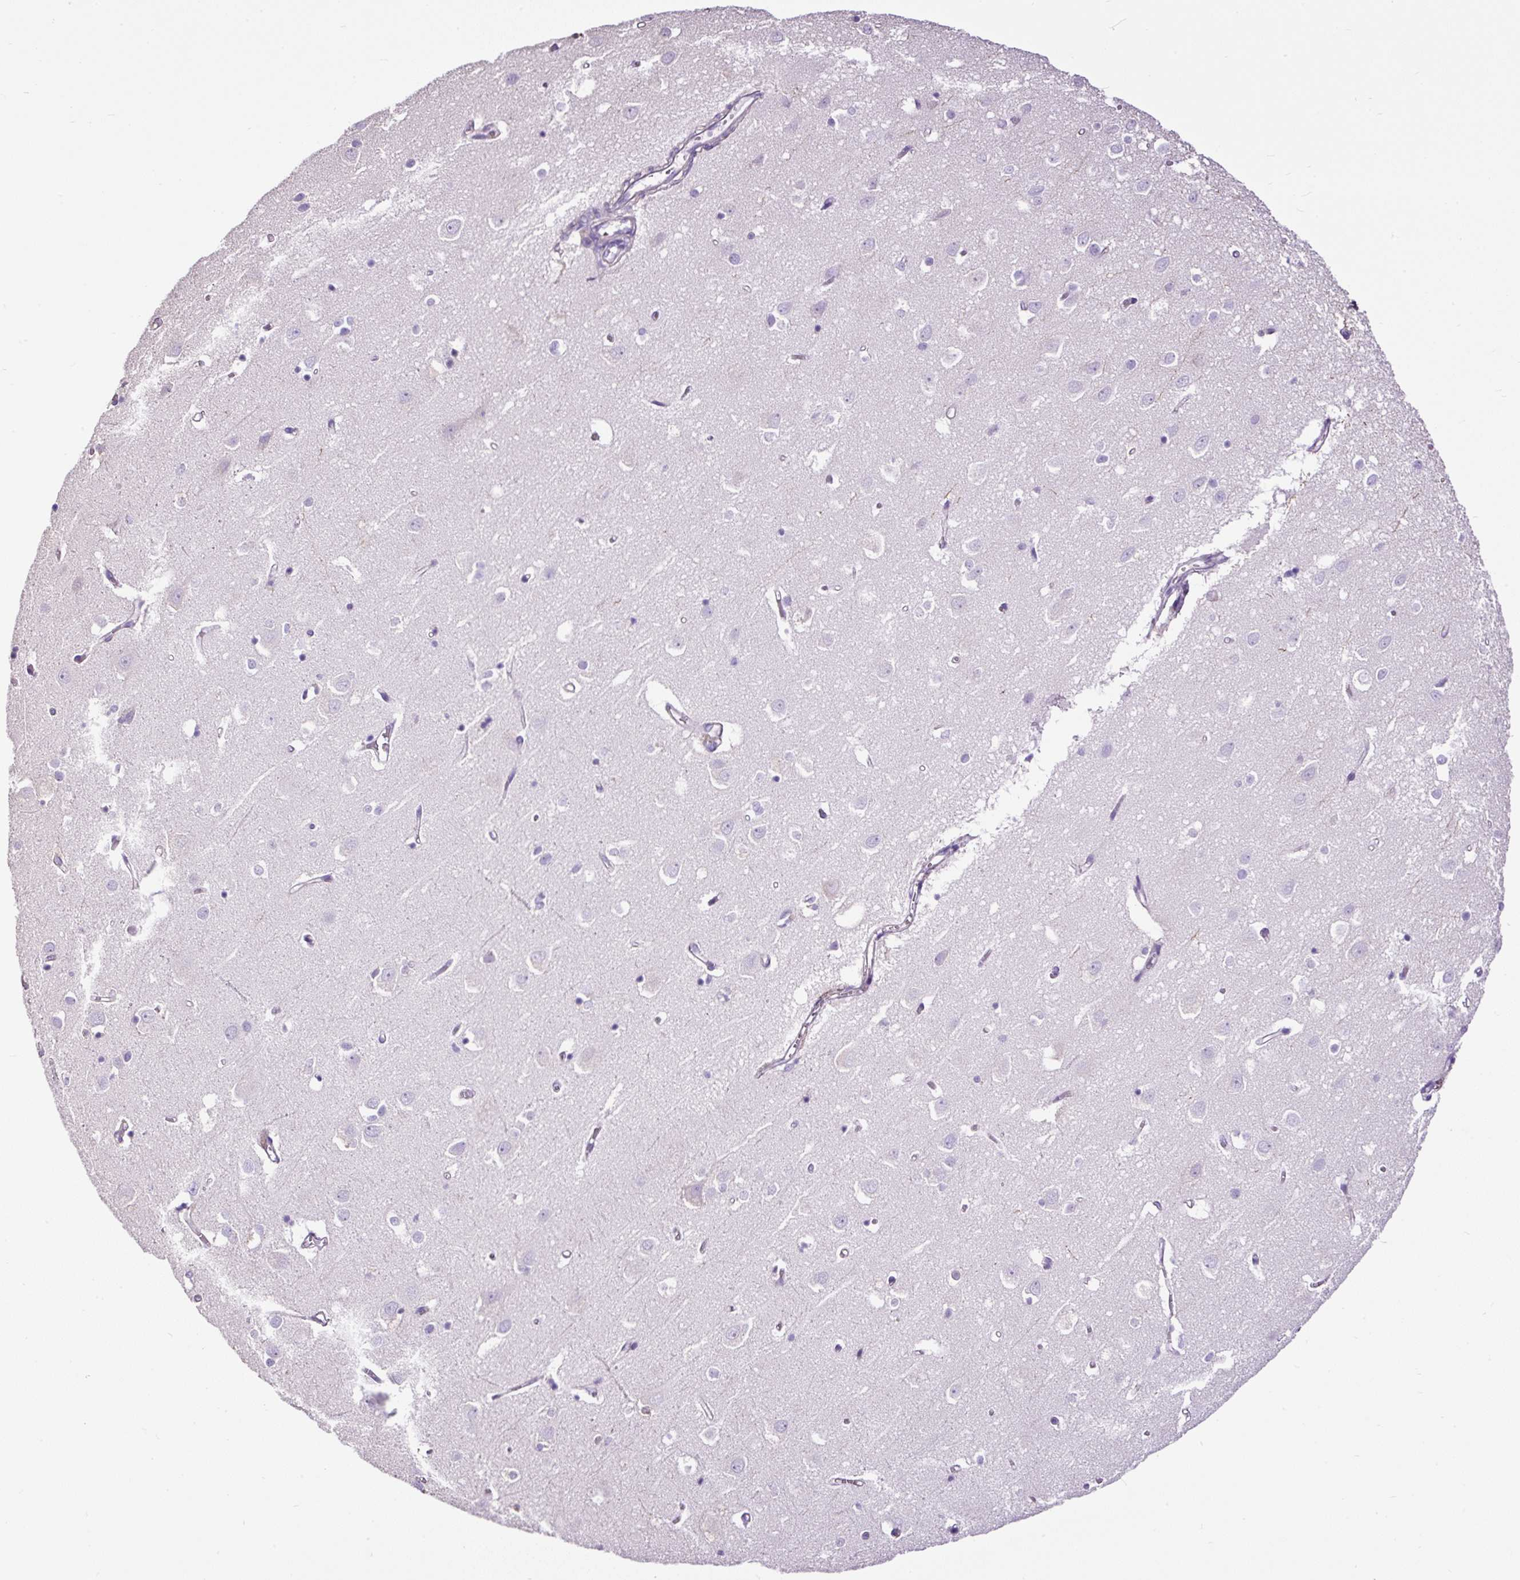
{"staining": {"intensity": "negative", "quantity": "none", "location": "none"}, "tissue": "cerebral cortex", "cell_type": "Endothelial cells", "image_type": "normal", "snomed": [{"axis": "morphology", "description": "Normal tissue, NOS"}, {"axis": "topography", "description": "Cerebral cortex"}], "caption": "Immunohistochemistry of benign human cerebral cortex demonstrates no staining in endothelial cells.", "gene": "PDIA2", "patient": {"sex": "male", "age": 70}}